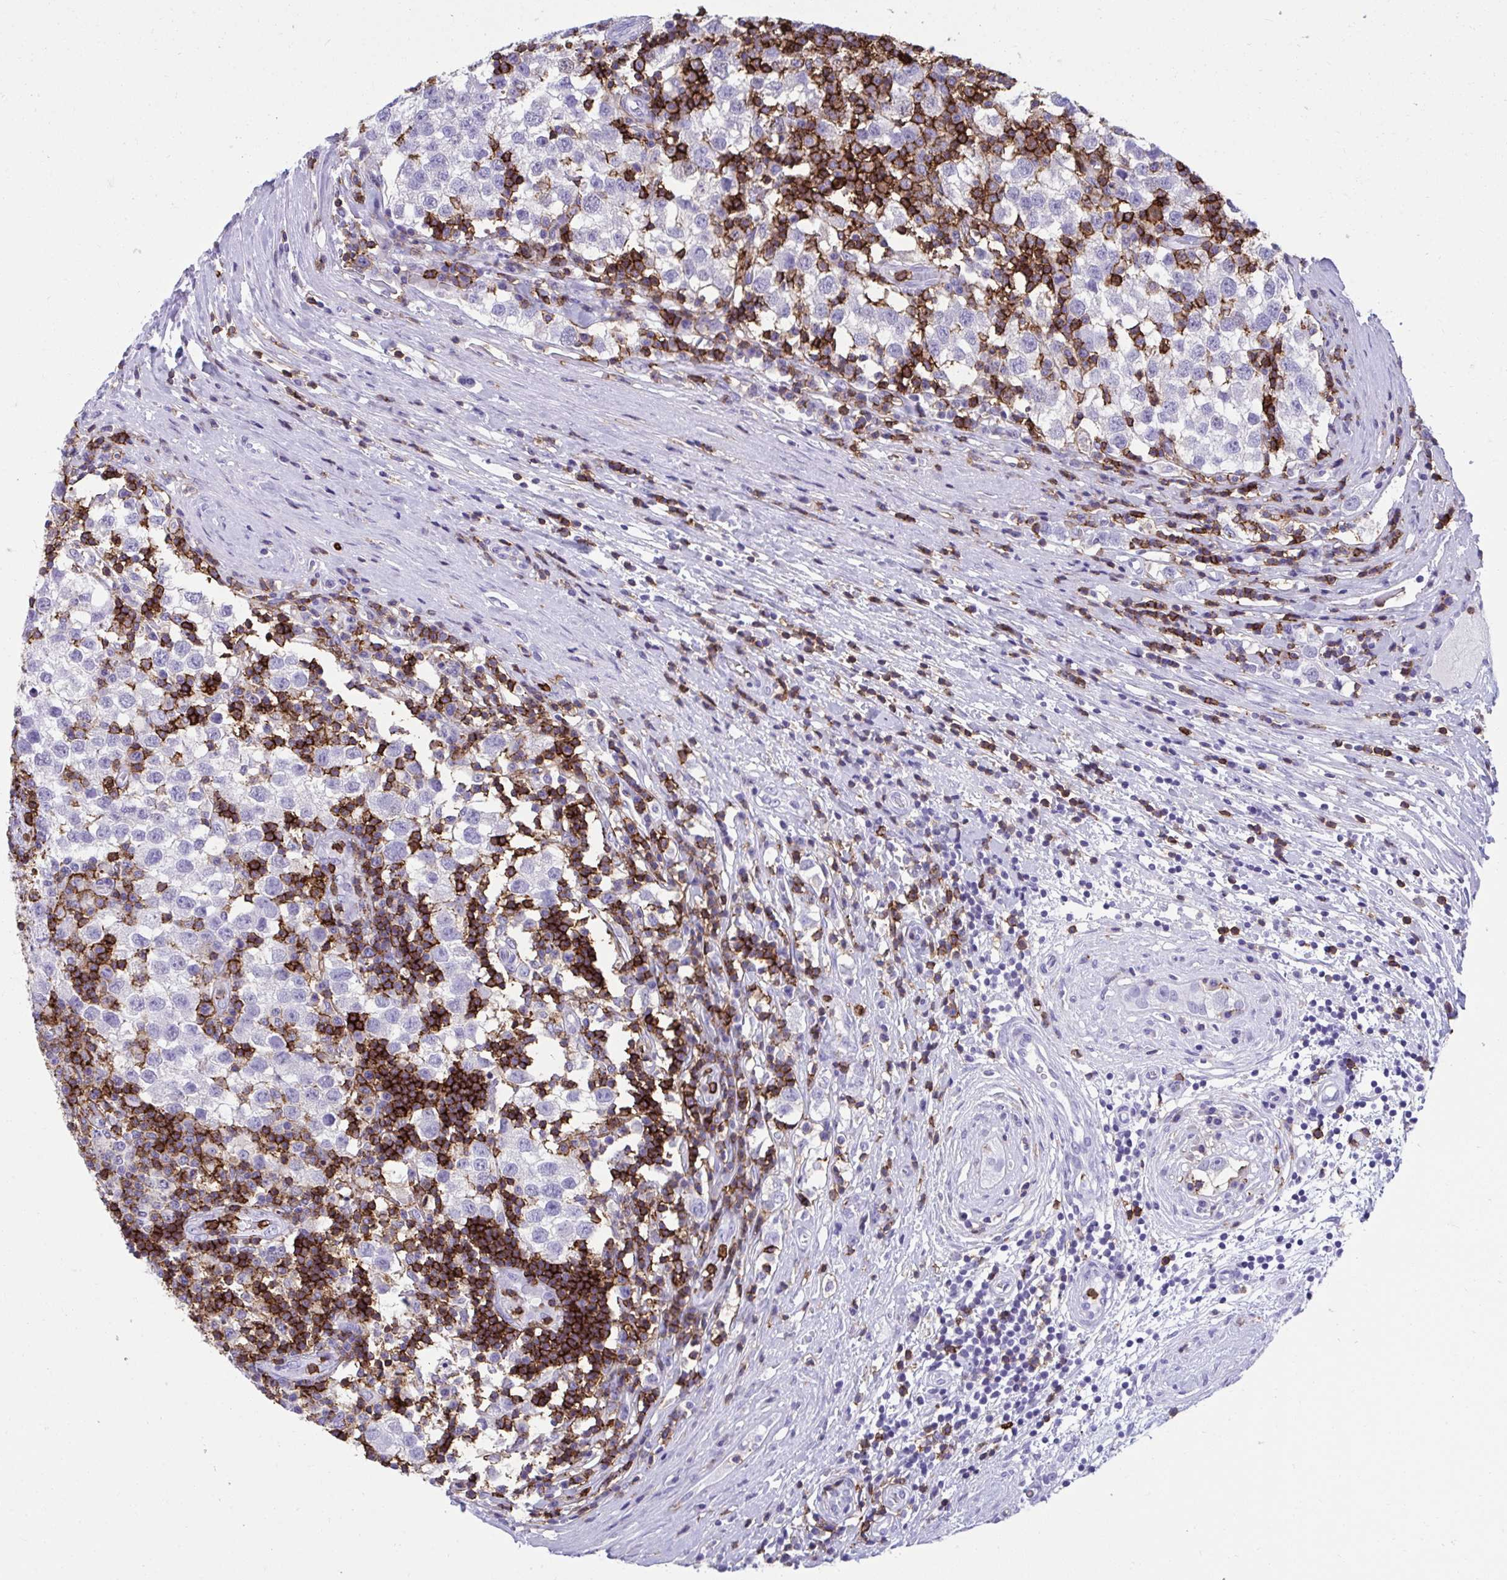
{"staining": {"intensity": "negative", "quantity": "none", "location": "none"}, "tissue": "testis cancer", "cell_type": "Tumor cells", "image_type": "cancer", "snomed": [{"axis": "morphology", "description": "Seminoma, NOS"}, {"axis": "topography", "description": "Testis"}], "caption": "Tumor cells show no significant positivity in testis cancer (seminoma).", "gene": "SPN", "patient": {"sex": "male", "age": 34}}